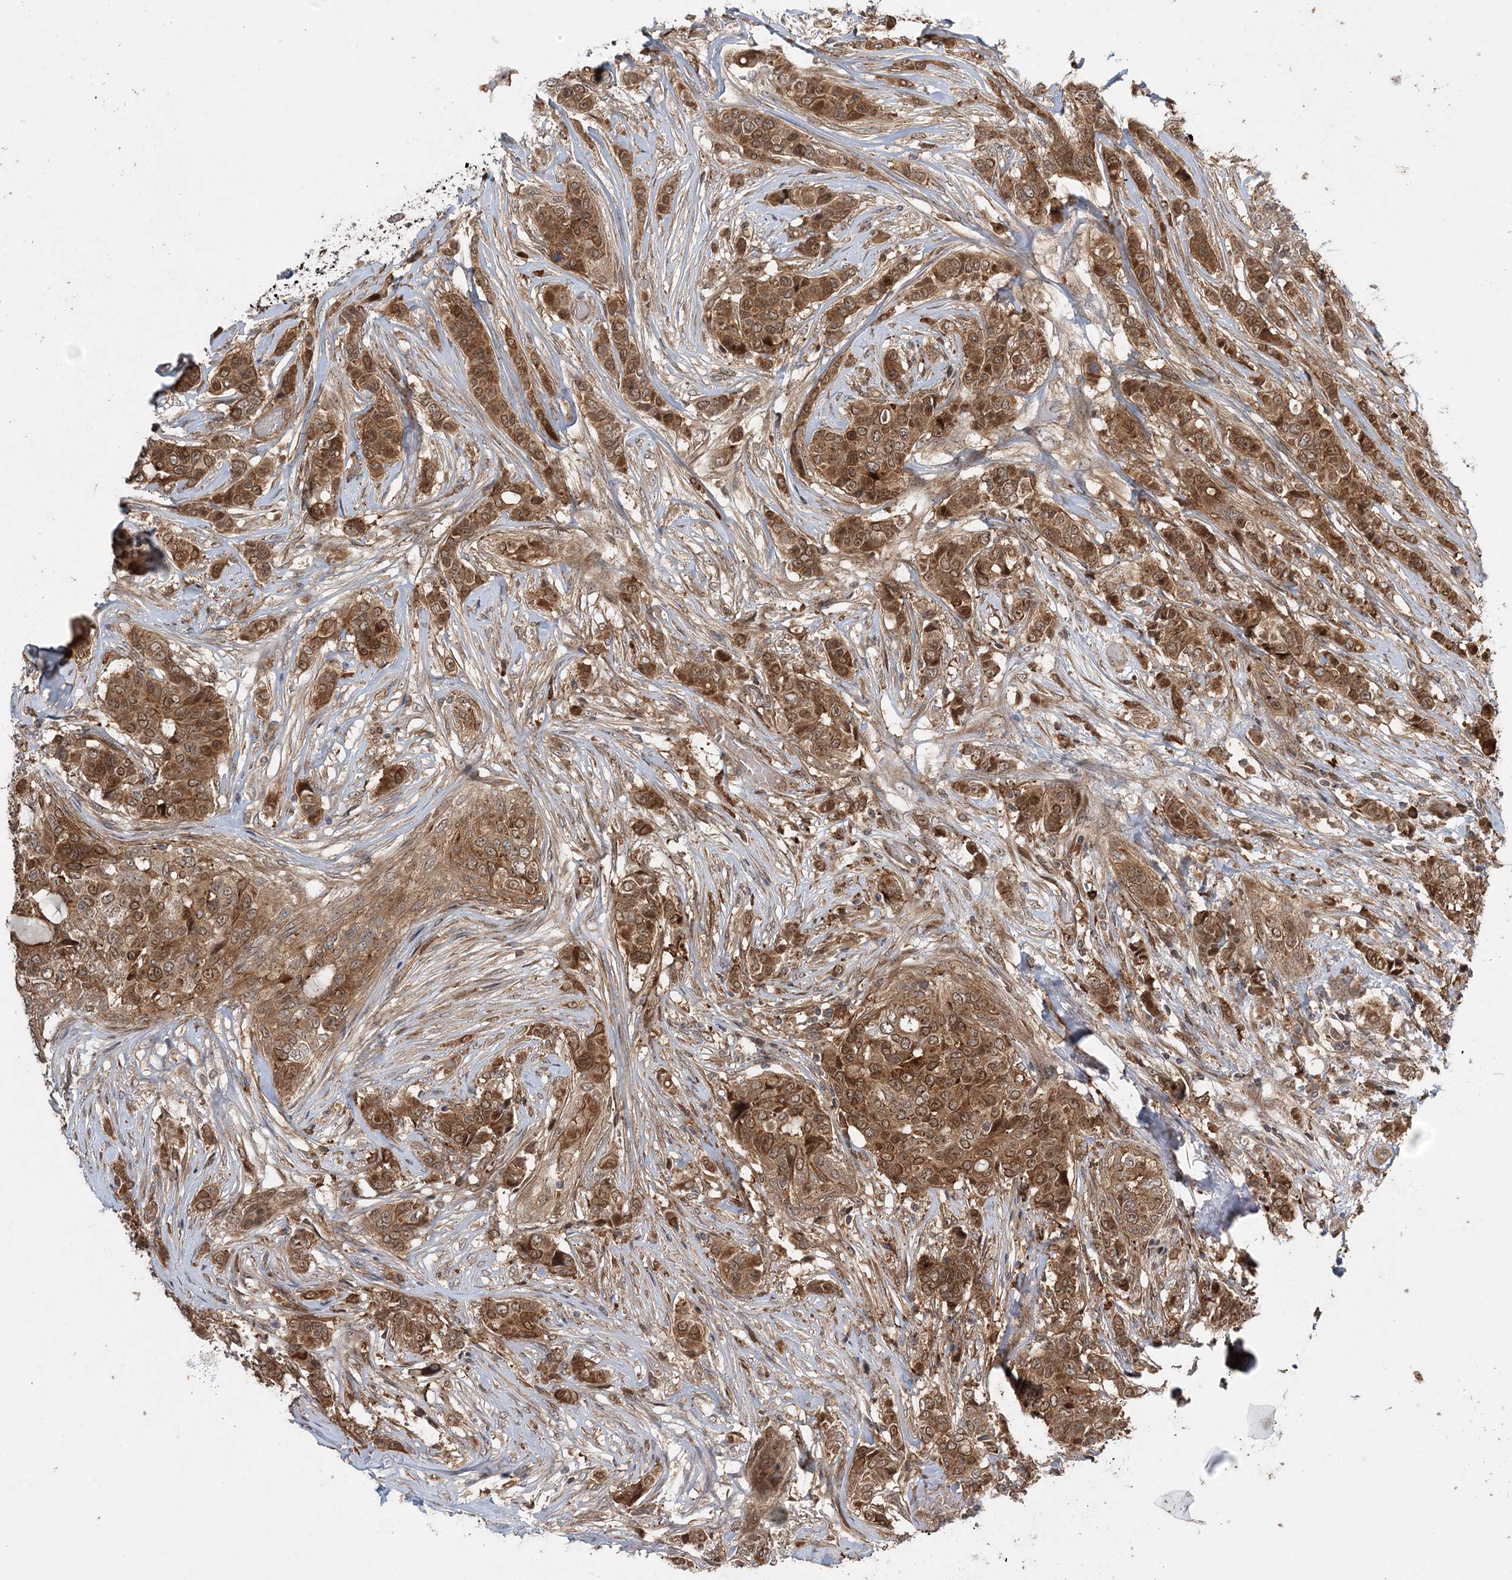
{"staining": {"intensity": "moderate", "quantity": ">75%", "location": "cytoplasmic/membranous,nuclear"}, "tissue": "breast cancer", "cell_type": "Tumor cells", "image_type": "cancer", "snomed": [{"axis": "morphology", "description": "Lobular carcinoma"}, {"axis": "topography", "description": "Breast"}], "caption": "This is a photomicrograph of immunohistochemistry (IHC) staining of breast cancer, which shows moderate staining in the cytoplasmic/membranous and nuclear of tumor cells.", "gene": "UBTD2", "patient": {"sex": "female", "age": 51}}